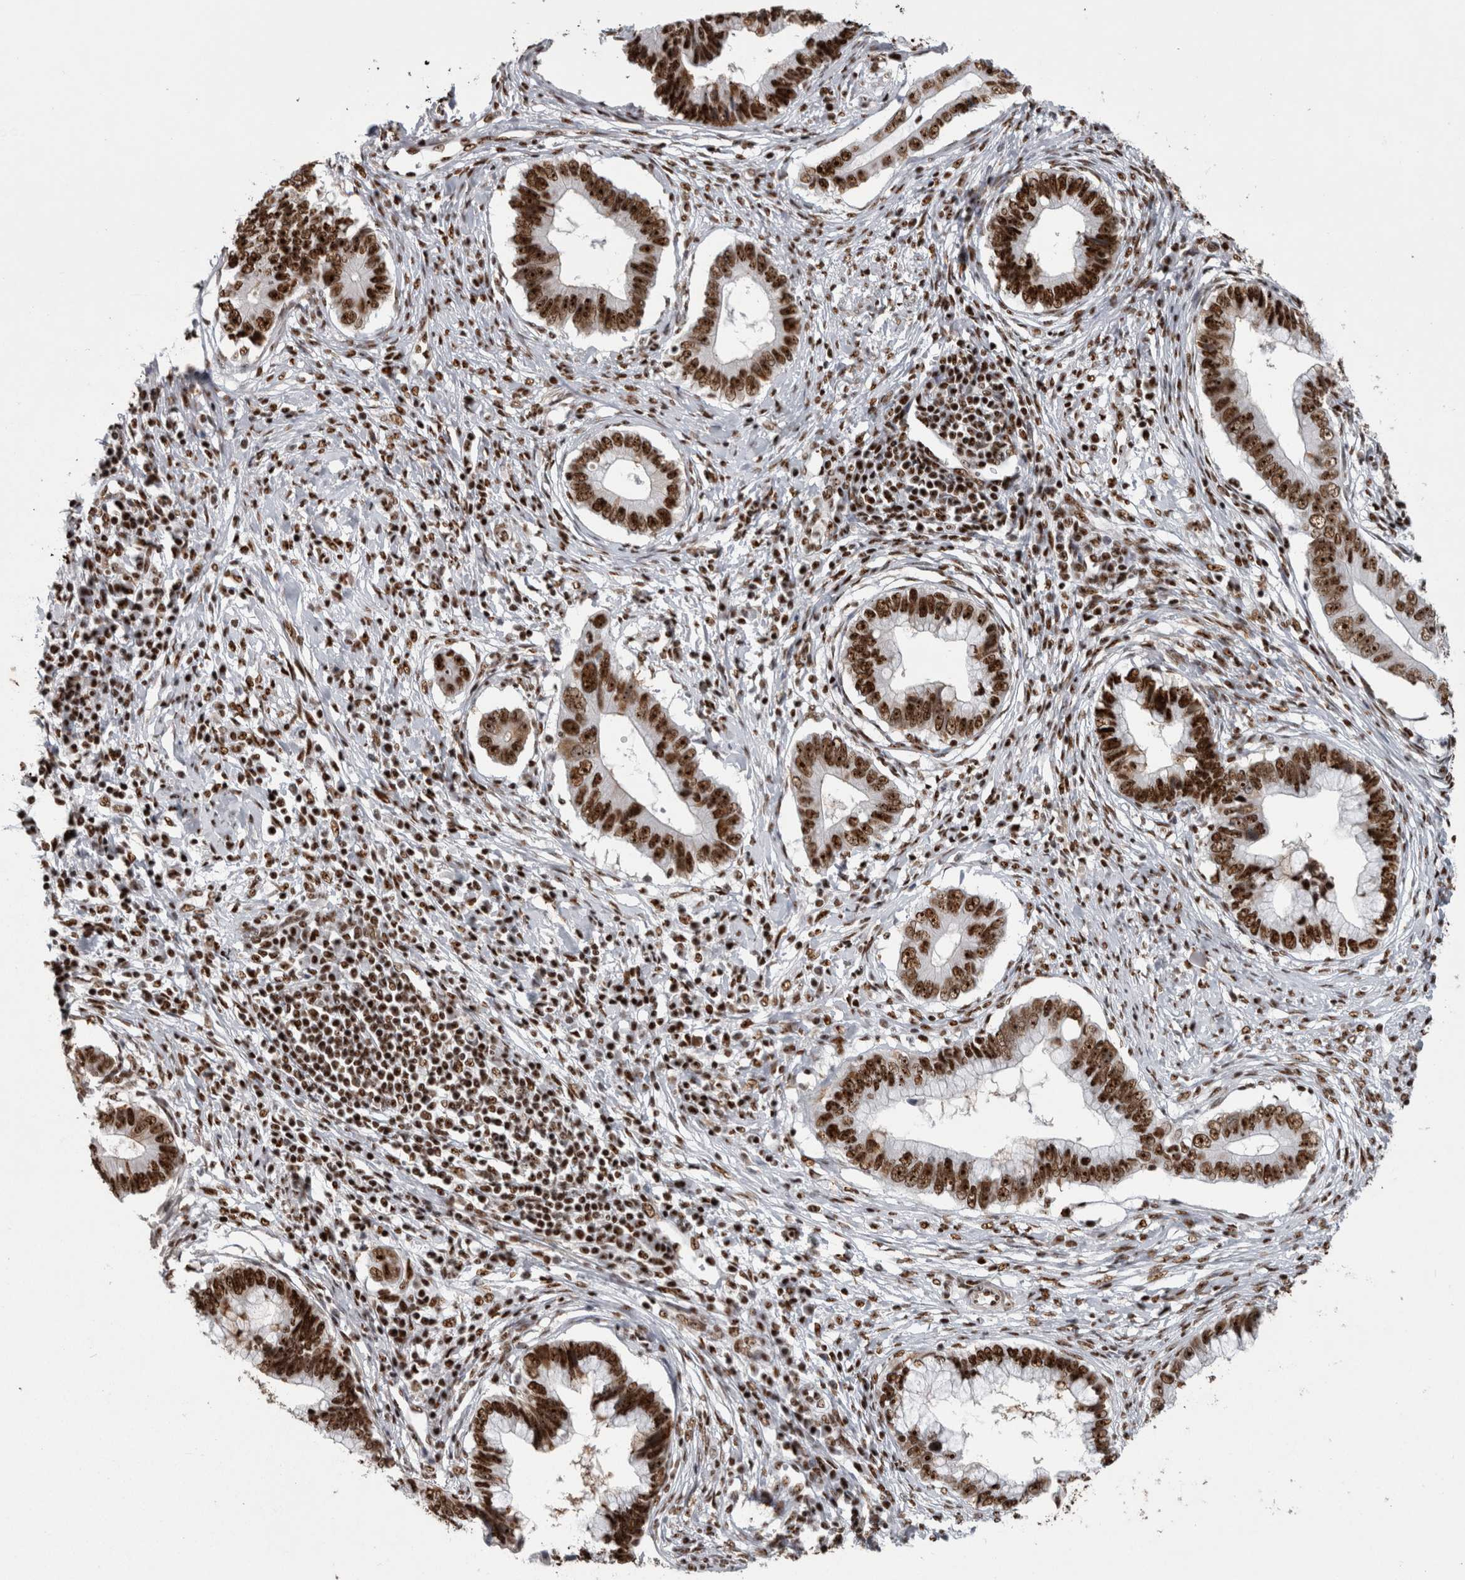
{"staining": {"intensity": "strong", "quantity": ">75%", "location": "nuclear"}, "tissue": "cervical cancer", "cell_type": "Tumor cells", "image_type": "cancer", "snomed": [{"axis": "morphology", "description": "Adenocarcinoma, NOS"}, {"axis": "topography", "description": "Cervix"}], "caption": "A histopathology image of human cervical cancer (adenocarcinoma) stained for a protein exhibits strong nuclear brown staining in tumor cells.", "gene": "NCL", "patient": {"sex": "female", "age": 44}}